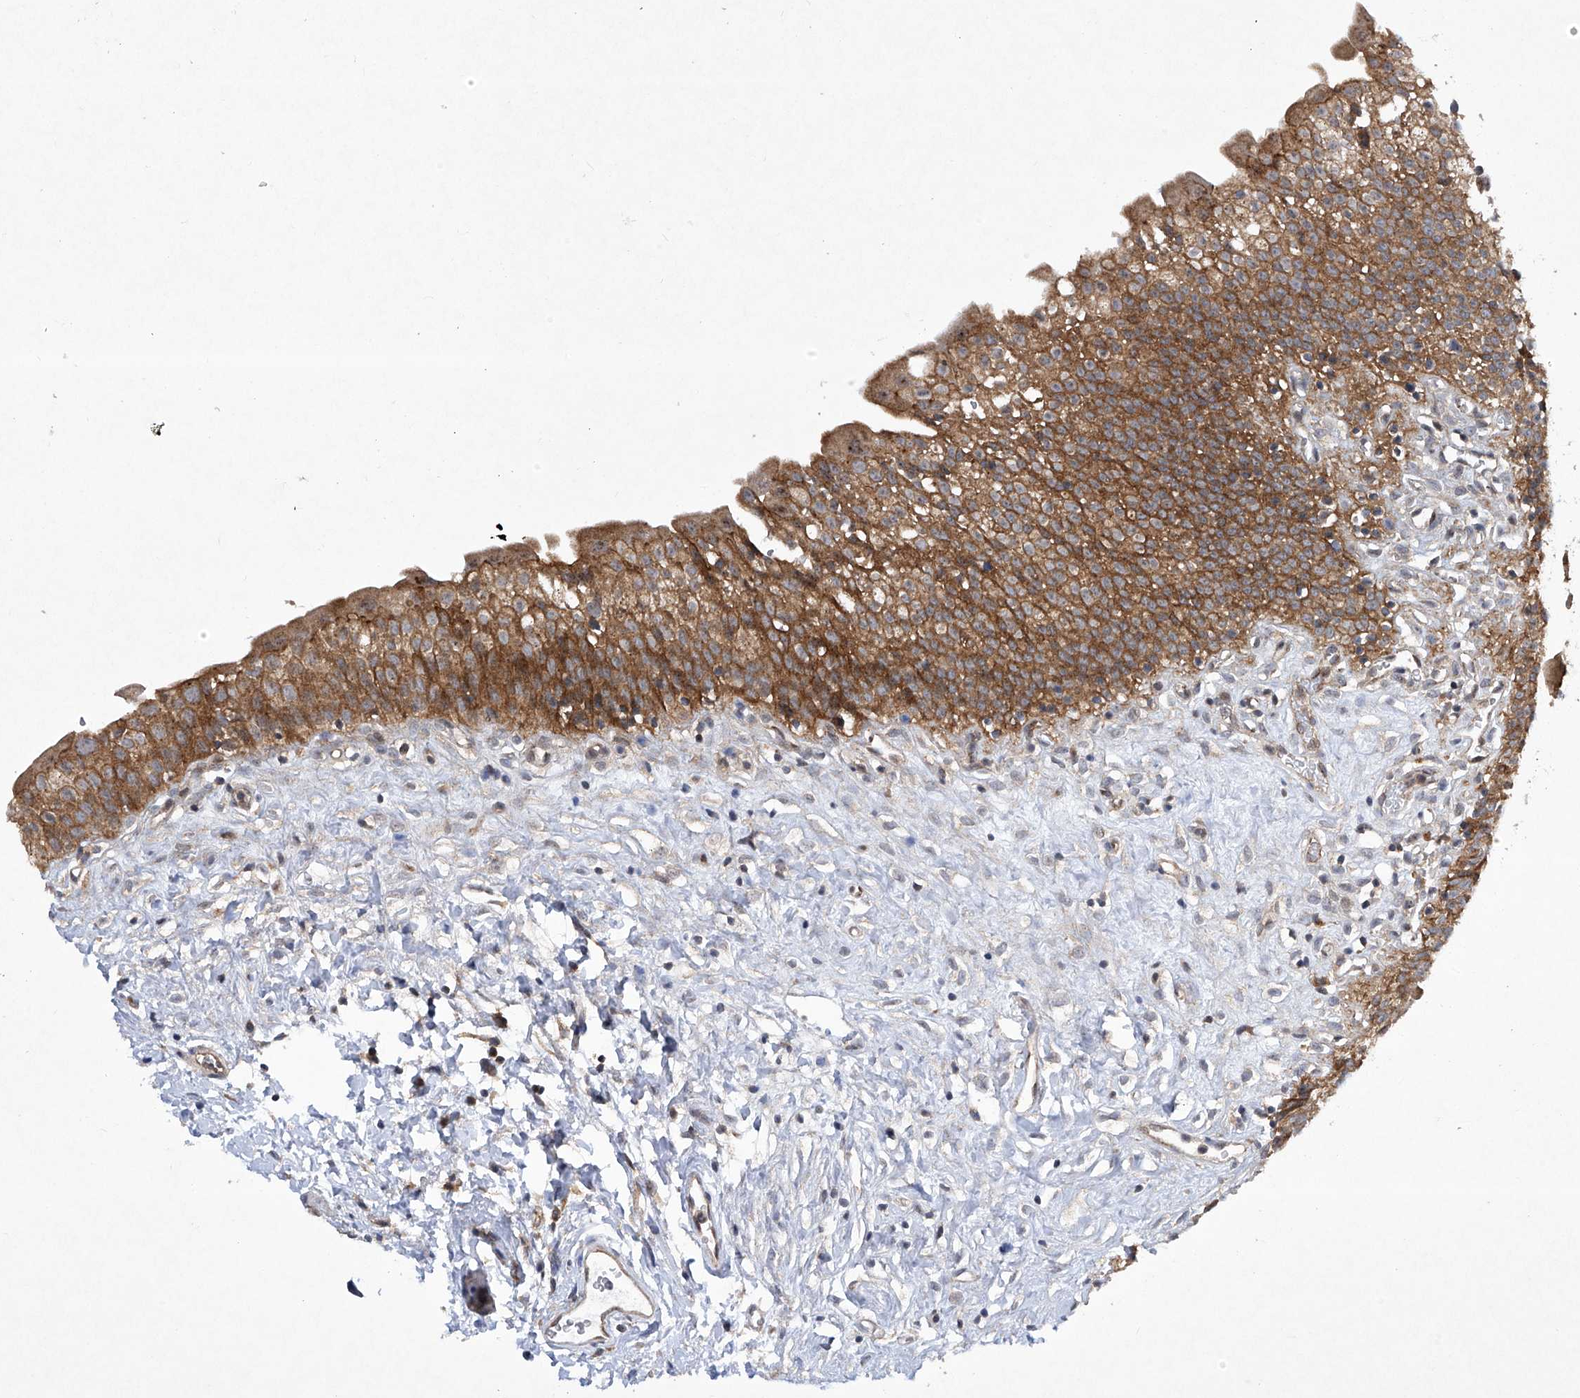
{"staining": {"intensity": "moderate", "quantity": ">75%", "location": "cytoplasmic/membranous"}, "tissue": "urinary bladder", "cell_type": "Urothelial cells", "image_type": "normal", "snomed": [{"axis": "morphology", "description": "Normal tissue, NOS"}, {"axis": "topography", "description": "Urinary bladder"}], "caption": "Immunohistochemistry (IHC) staining of unremarkable urinary bladder, which reveals medium levels of moderate cytoplasmic/membranous expression in approximately >75% of urothelial cells indicating moderate cytoplasmic/membranous protein staining. The staining was performed using DAB (3,3'-diaminobenzidine) (brown) for protein detection and nuclei were counterstained in hematoxylin (blue).", "gene": "CISH", "patient": {"sex": "male", "age": 51}}